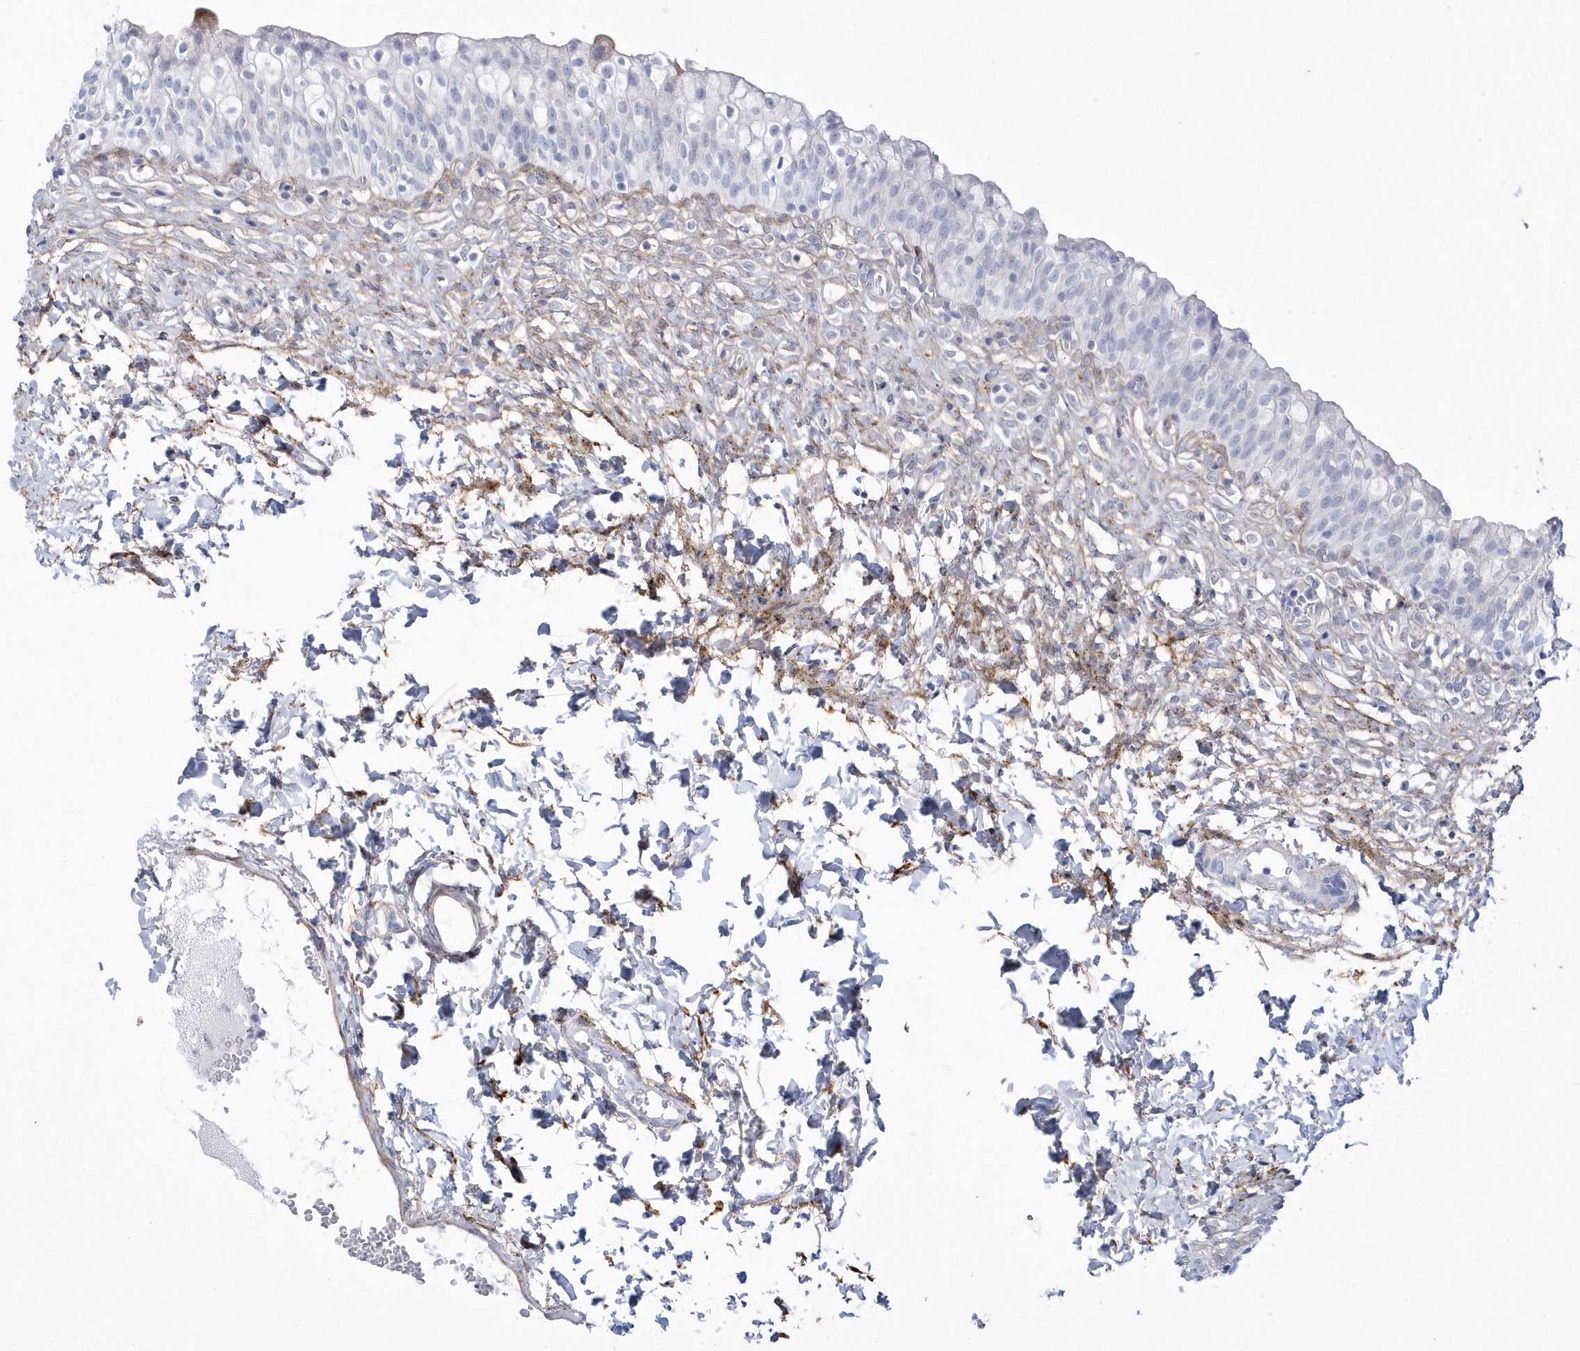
{"staining": {"intensity": "moderate", "quantity": "<25%", "location": "cytoplasmic/membranous"}, "tissue": "urinary bladder", "cell_type": "Urothelial cells", "image_type": "normal", "snomed": [{"axis": "morphology", "description": "Normal tissue, NOS"}, {"axis": "topography", "description": "Urinary bladder"}], "caption": "Moderate cytoplasmic/membranous protein staining is identified in approximately <25% of urothelial cells in urinary bladder.", "gene": "WDR27", "patient": {"sex": "male", "age": 55}}